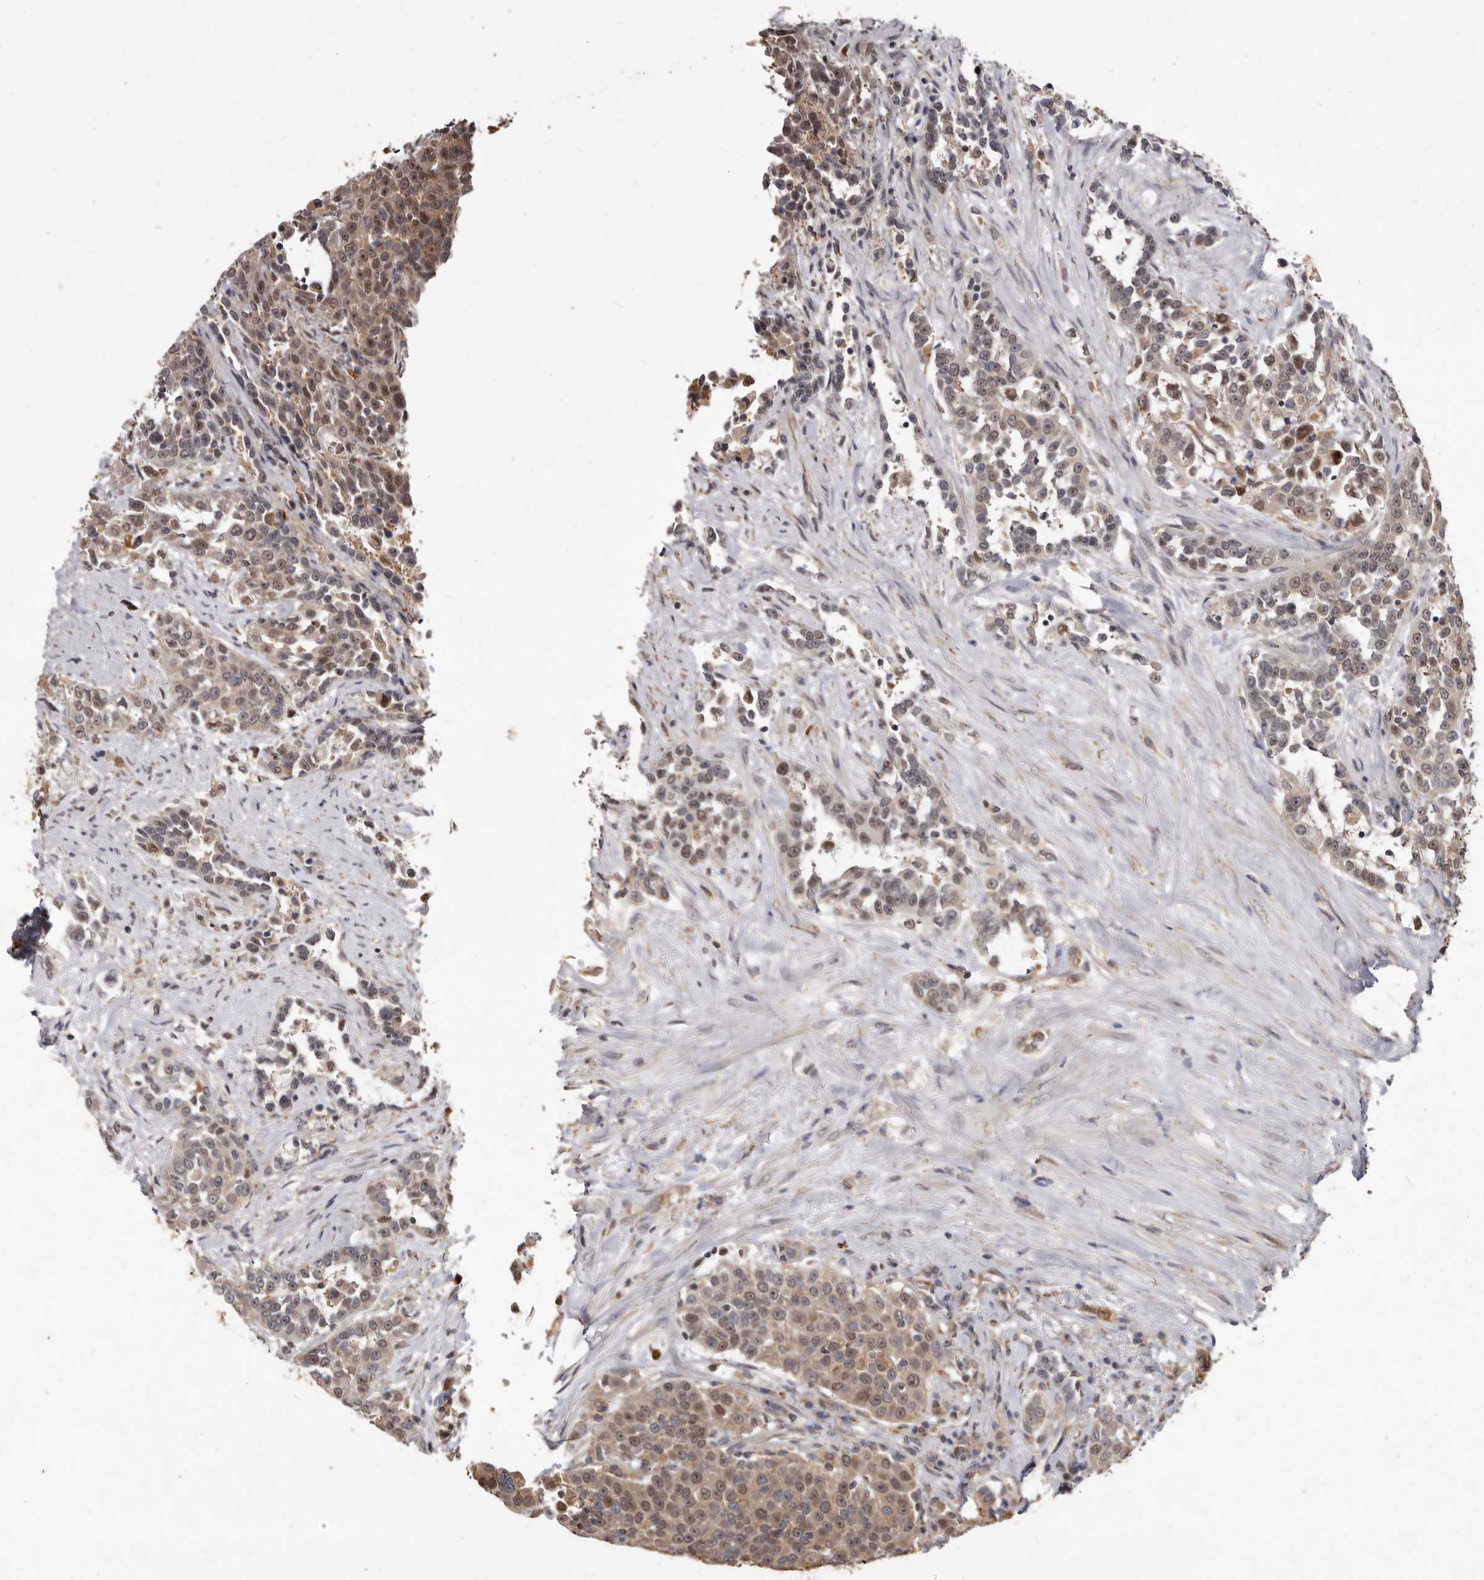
{"staining": {"intensity": "moderate", "quantity": ">75%", "location": "cytoplasmic/membranous,nuclear"}, "tissue": "urothelial cancer", "cell_type": "Tumor cells", "image_type": "cancer", "snomed": [{"axis": "morphology", "description": "Urothelial carcinoma, High grade"}, {"axis": "topography", "description": "Urinary bladder"}], "caption": "Immunohistochemistry (IHC) micrograph of human urothelial carcinoma (high-grade) stained for a protein (brown), which exhibits medium levels of moderate cytoplasmic/membranous and nuclear staining in approximately >75% of tumor cells.", "gene": "ACLY", "patient": {"sex": "female", "age": 80}}